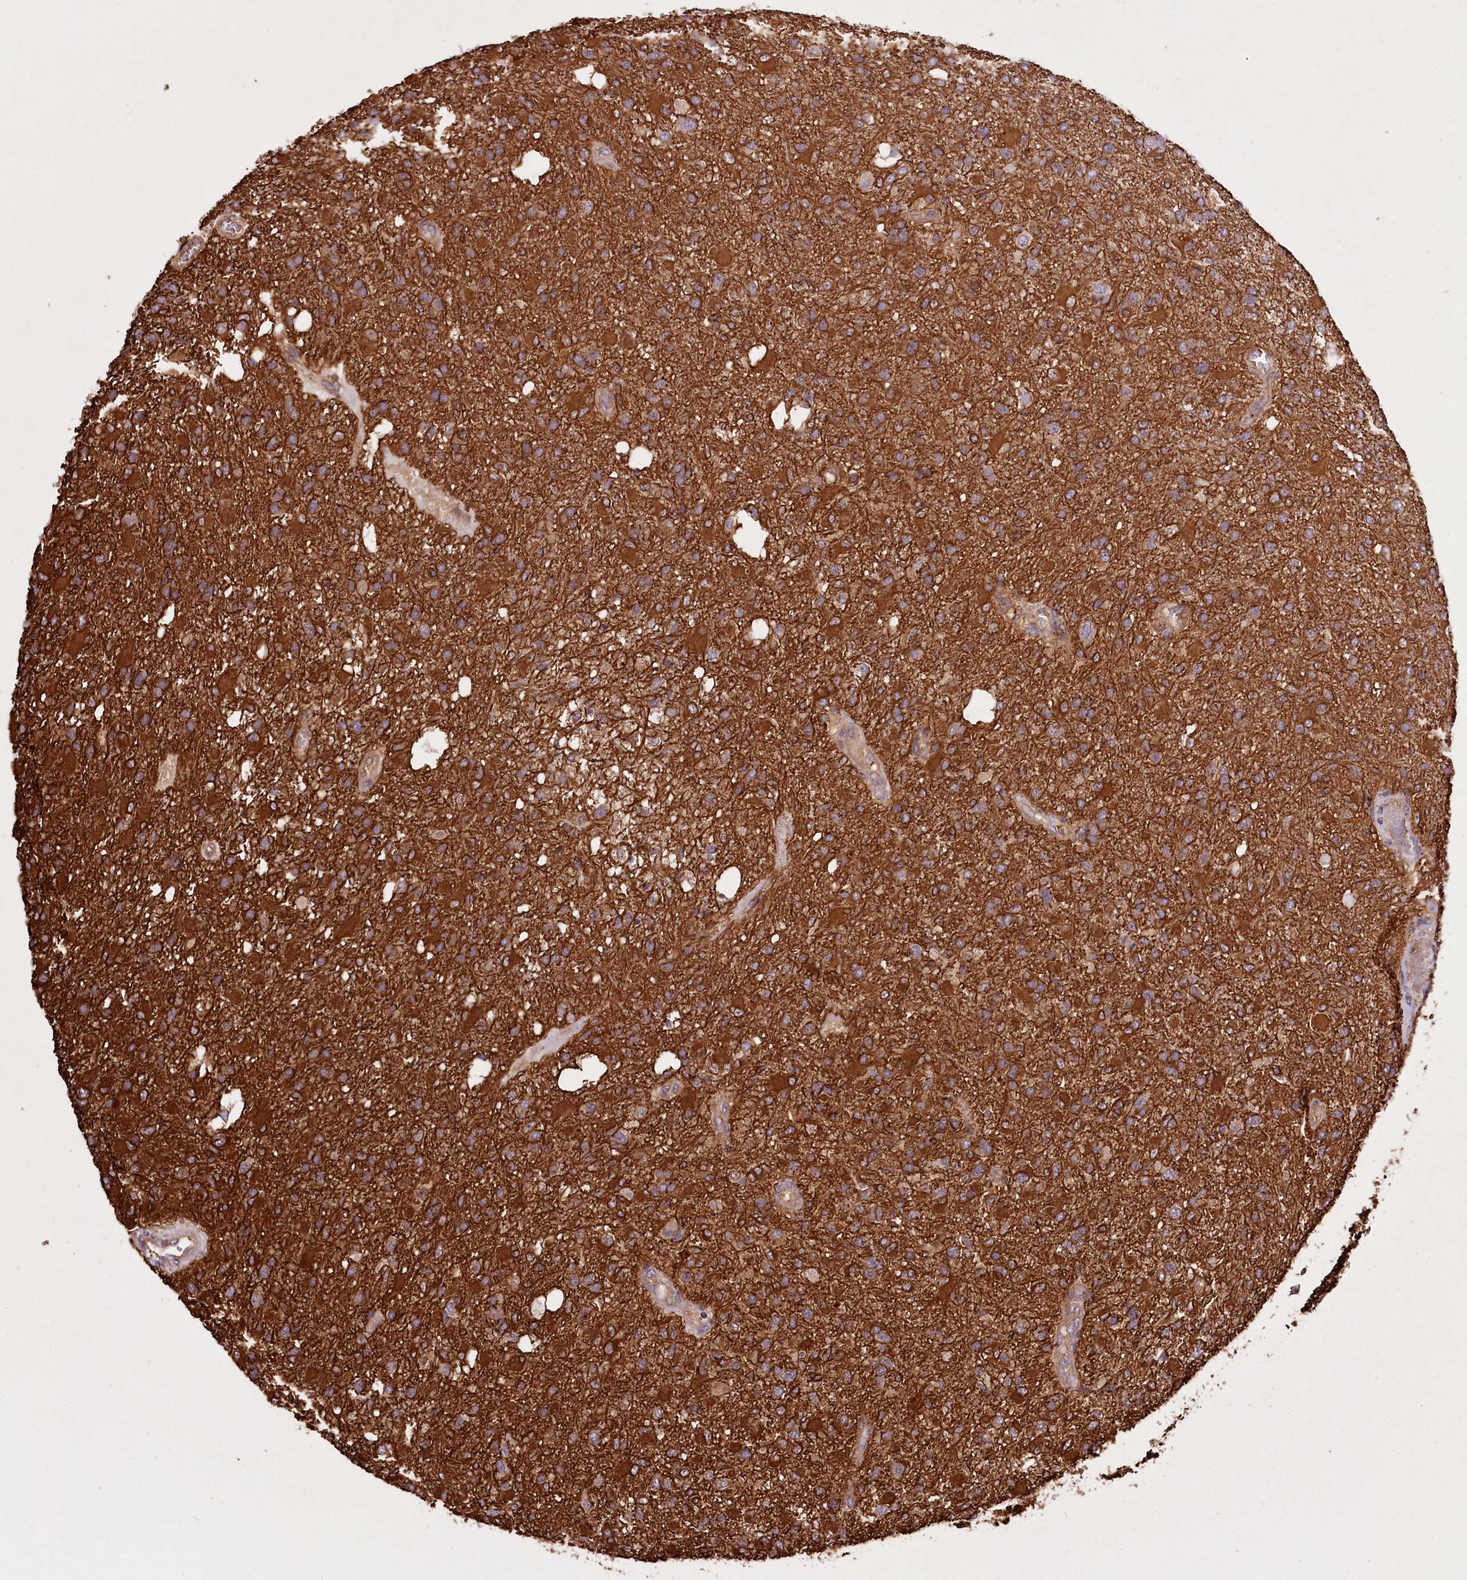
{"staining": {"intensity": "strong", "quantity": ">75%", "location": "cytoplasmic/membranous"}, "tissue": "glioma", "cell_type": "Tumor cells", "image_type": "cancer", "snomed": [{"axis": "morphology", "description": "Glioma, malignant, High grade"}, {"axis": "topography", "description": "Brain"}], "caption": "Immunohistochemical staining of human malignant glioma (high-grade) demonstrates high levels of strong cytoplasmic/membranous expression in approximately >75% of tumor cells.", "gene": "RARS2", "patient": {"sex": "female", "age": 74}}